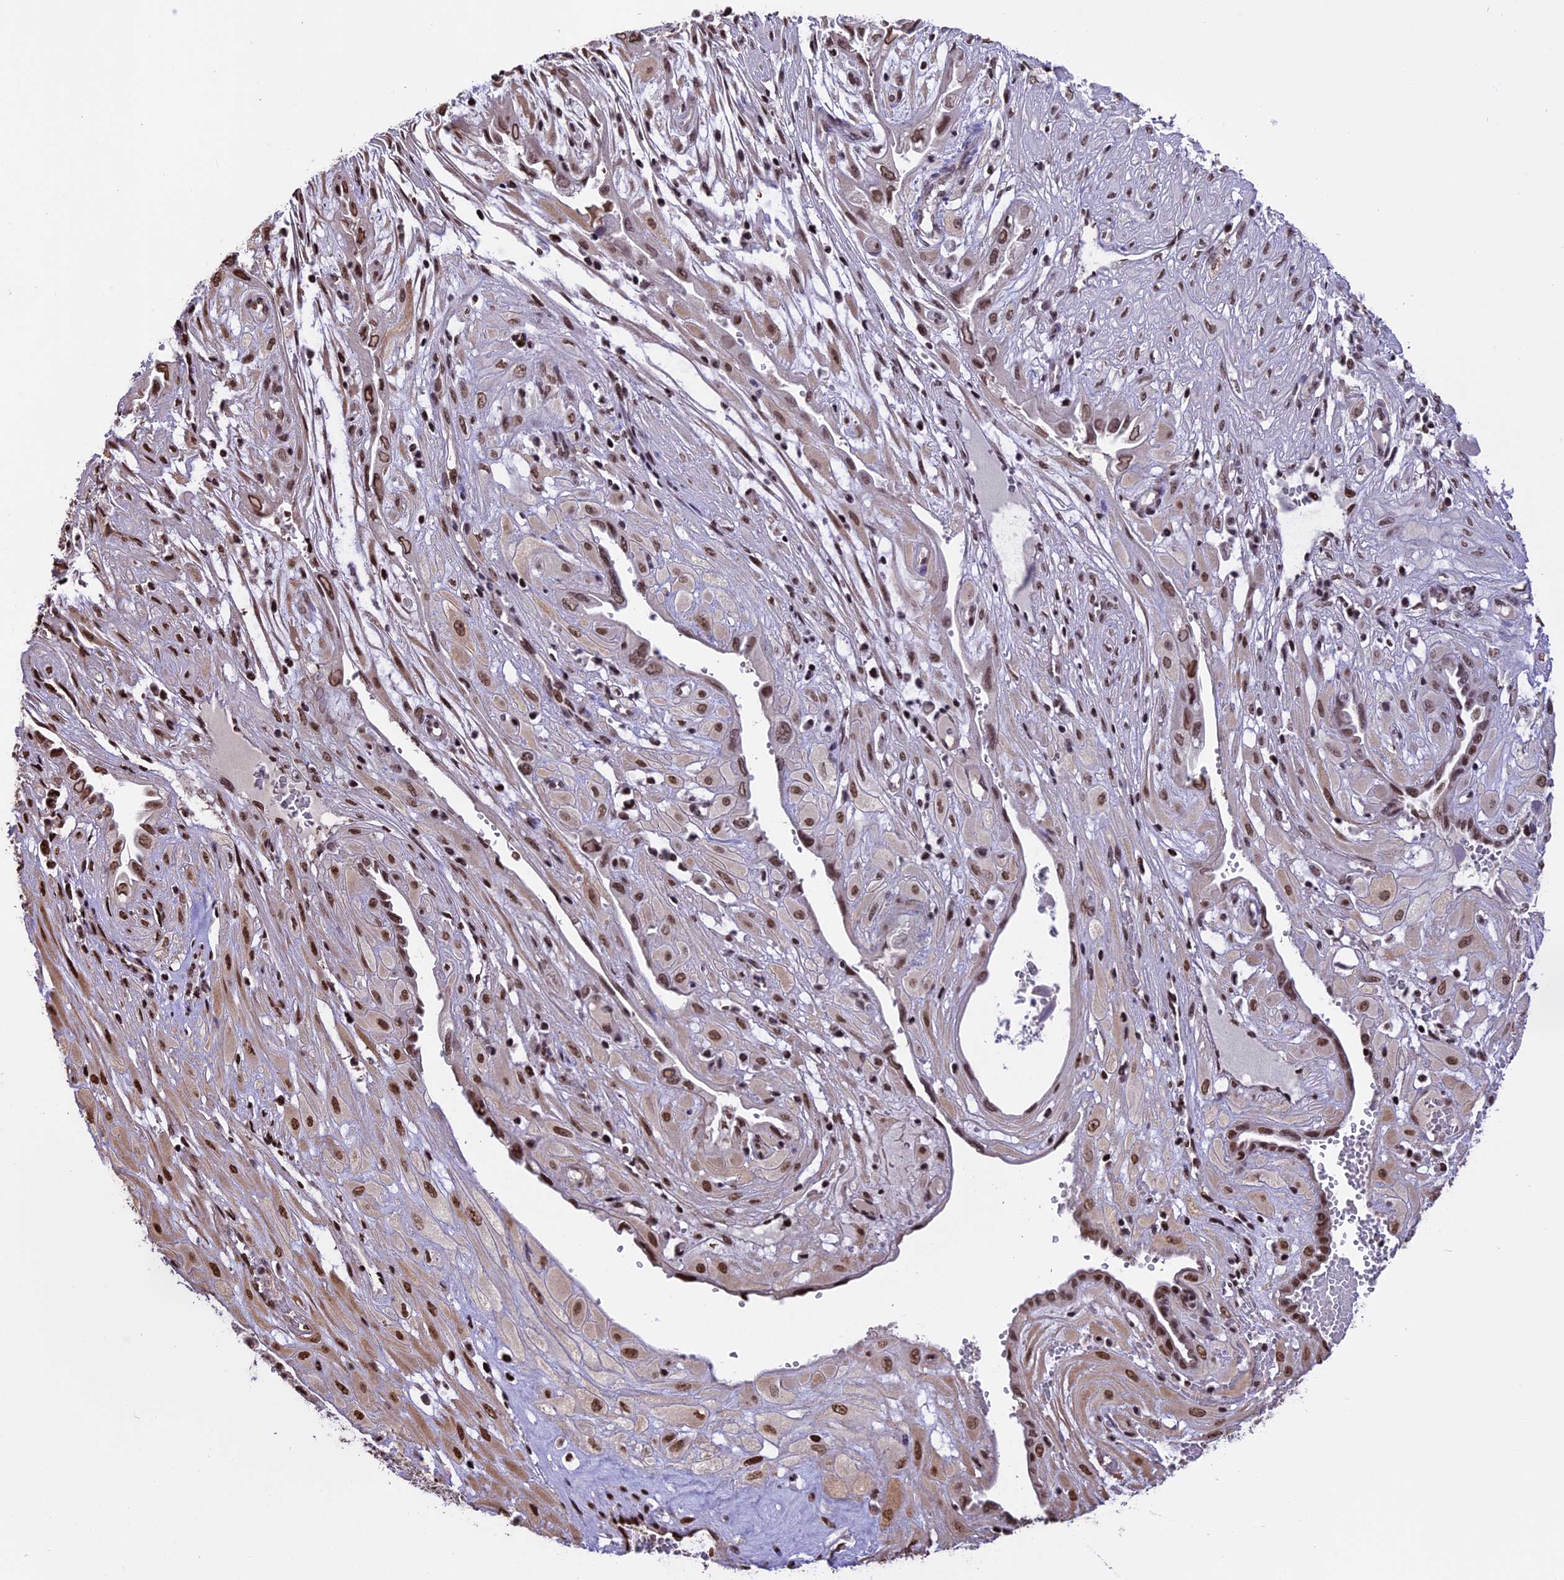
{"staining": {"intensity": "strong", "quantity": ">75%", "location": "nuclear"}, "tissue": "cervical cancer", "cell_type": "Tumor cells", "image_type": "cancer", "snomed": [{"axis": "morphology", "description": "Squamous cell carcinoma, NOS"}, {"axis": "topography", "description": "Cervix"}], "caption": "Strong nuclear expression for a protein is present in about >75% of tumor cells of squamous cell carcinoma (cervical) using IHC.", "gene": "POLR3E", "patient": {"sex": "female", "age": 36}}